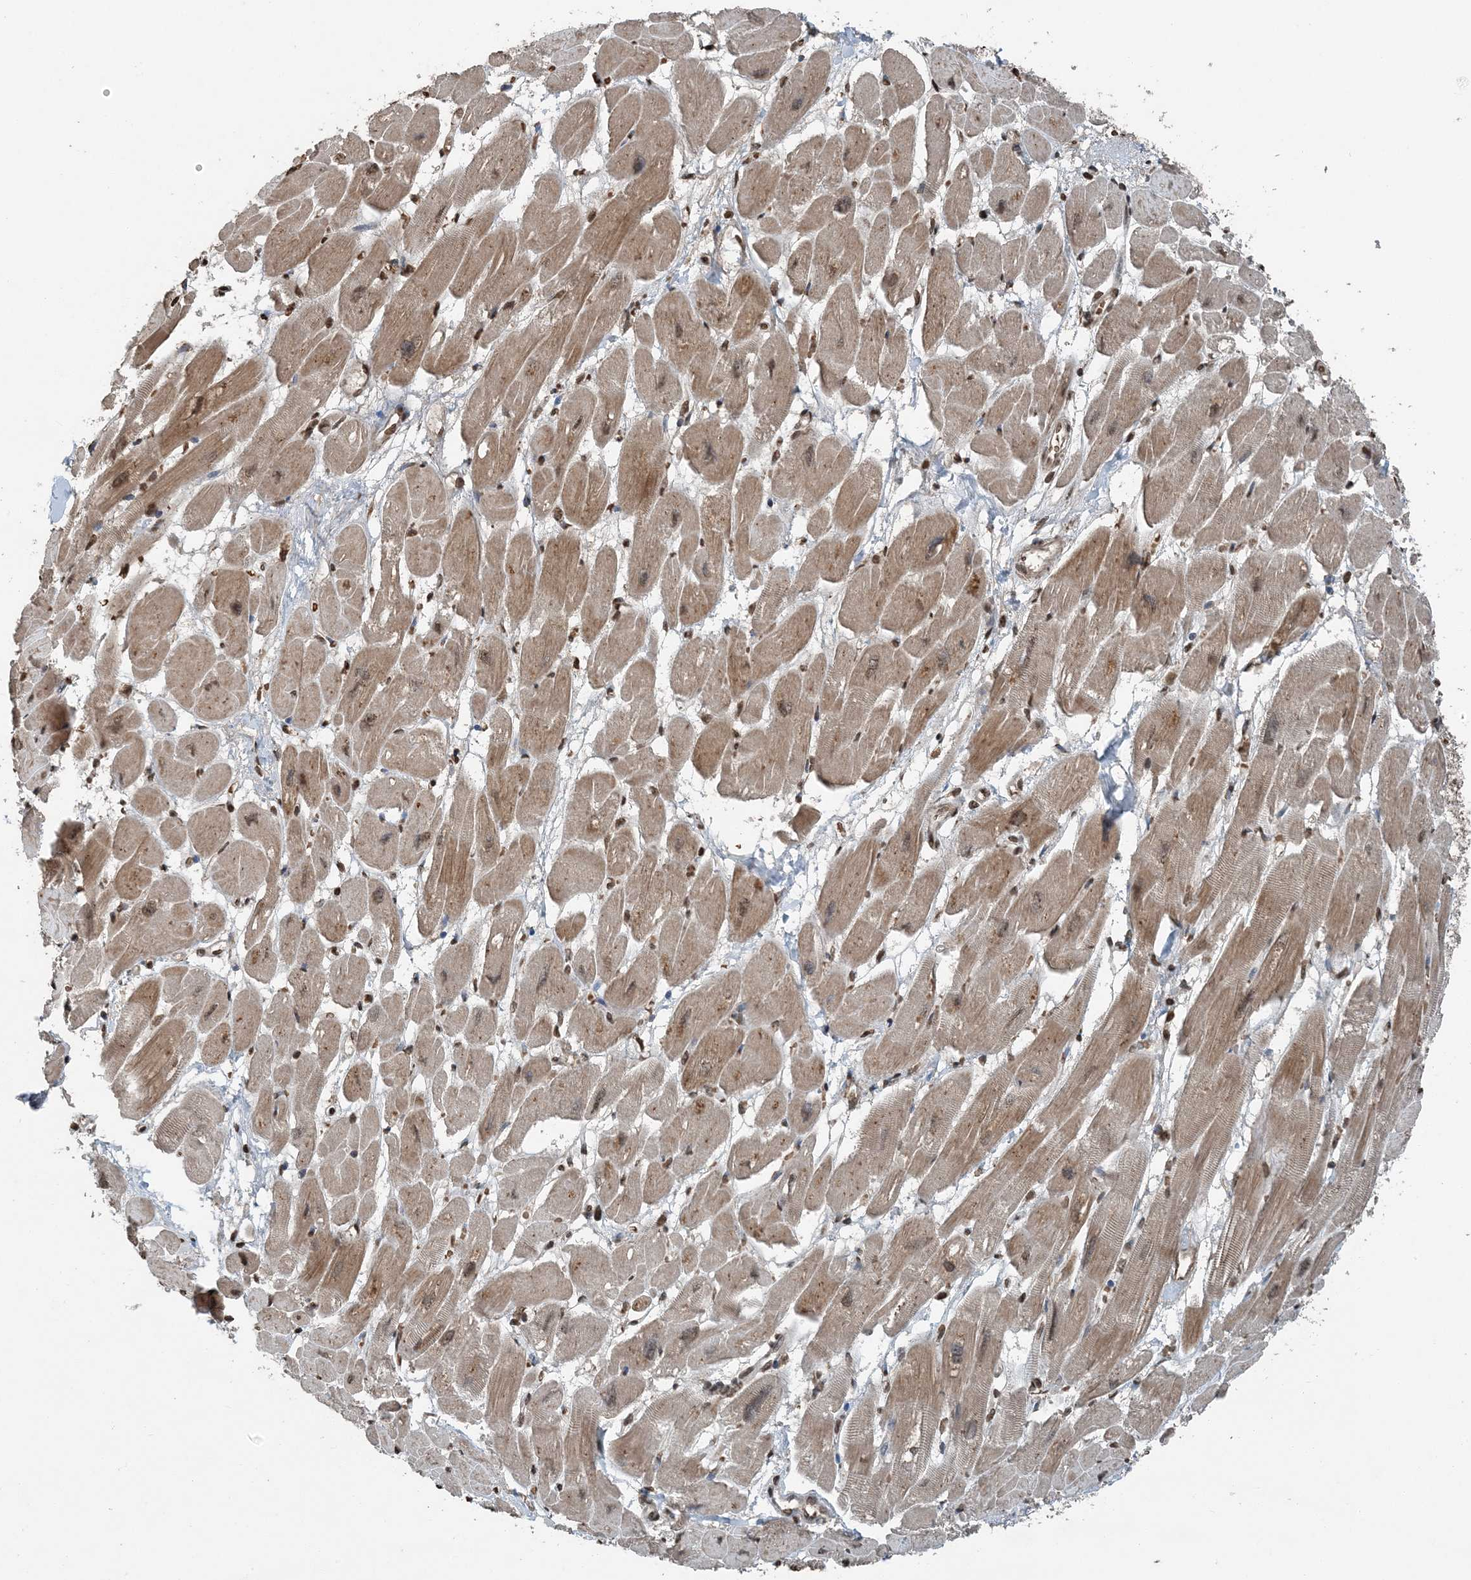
{"staining": {"intensity": "moderate", "quantity": ">75%", "location": "cytoplasmic/membranous,nuclear"}, "tissue": "heart muscle", "cell_type": "Cardiomyocytes", "image_type": "normal", "snomed": [{"axis": "morphology", "description": "Normal tissue, NOS"}, {"axis": "topography", "description": "Heart"}], "caption": "Cardiomyocytes demonstrate moderate cytoplasmic/membranous,nuclear staining in approximately >75% of cells in normal heart muscle. The staining was performed using DAB to visualize the protein expression in brown, while the nuclei were stained in blue with hematoxylin (Magnification: 20x).", "gene": "ZFAND2B", "patient": {"sex": "female", "age": 54}}